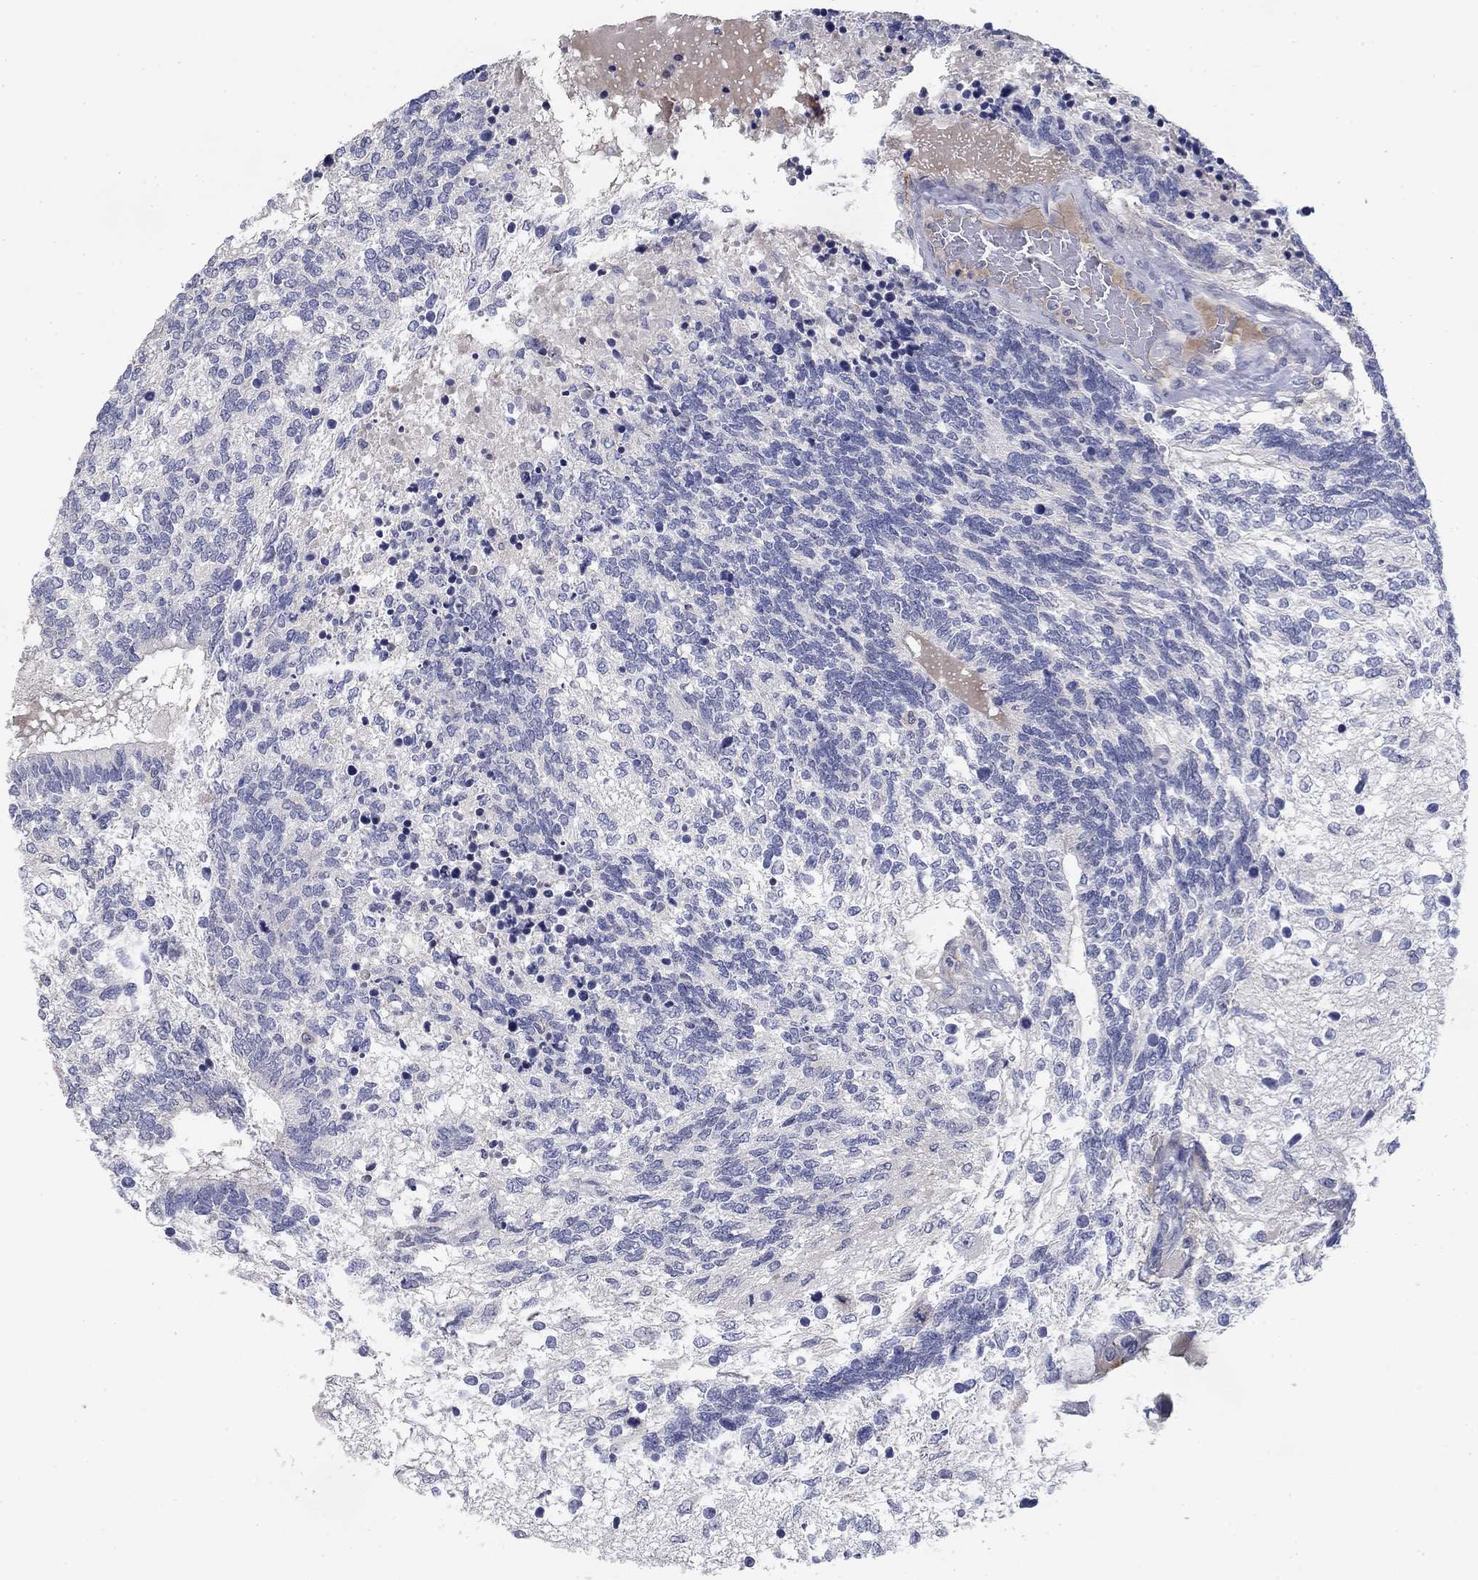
{"staining": {"intensity": "negative", "quantity": "none", "location": "none"}, "tissue": "testis cancer", "cell_type": "Tumor cells", "image_type": "cancer", "snomed": [{"axis": "morphology", "description": "Seminoma, NOS"}, {"axis": "morphology", "description": "Carcinoma, Embryonal, NOS"}, {"axis": "topography", "description": "Testis"}], "caption": "Tumor cells are negative for protein expression in human testis cancer.", "gene": "GRK7", "patient": {"sex": "male", "age": 41}}